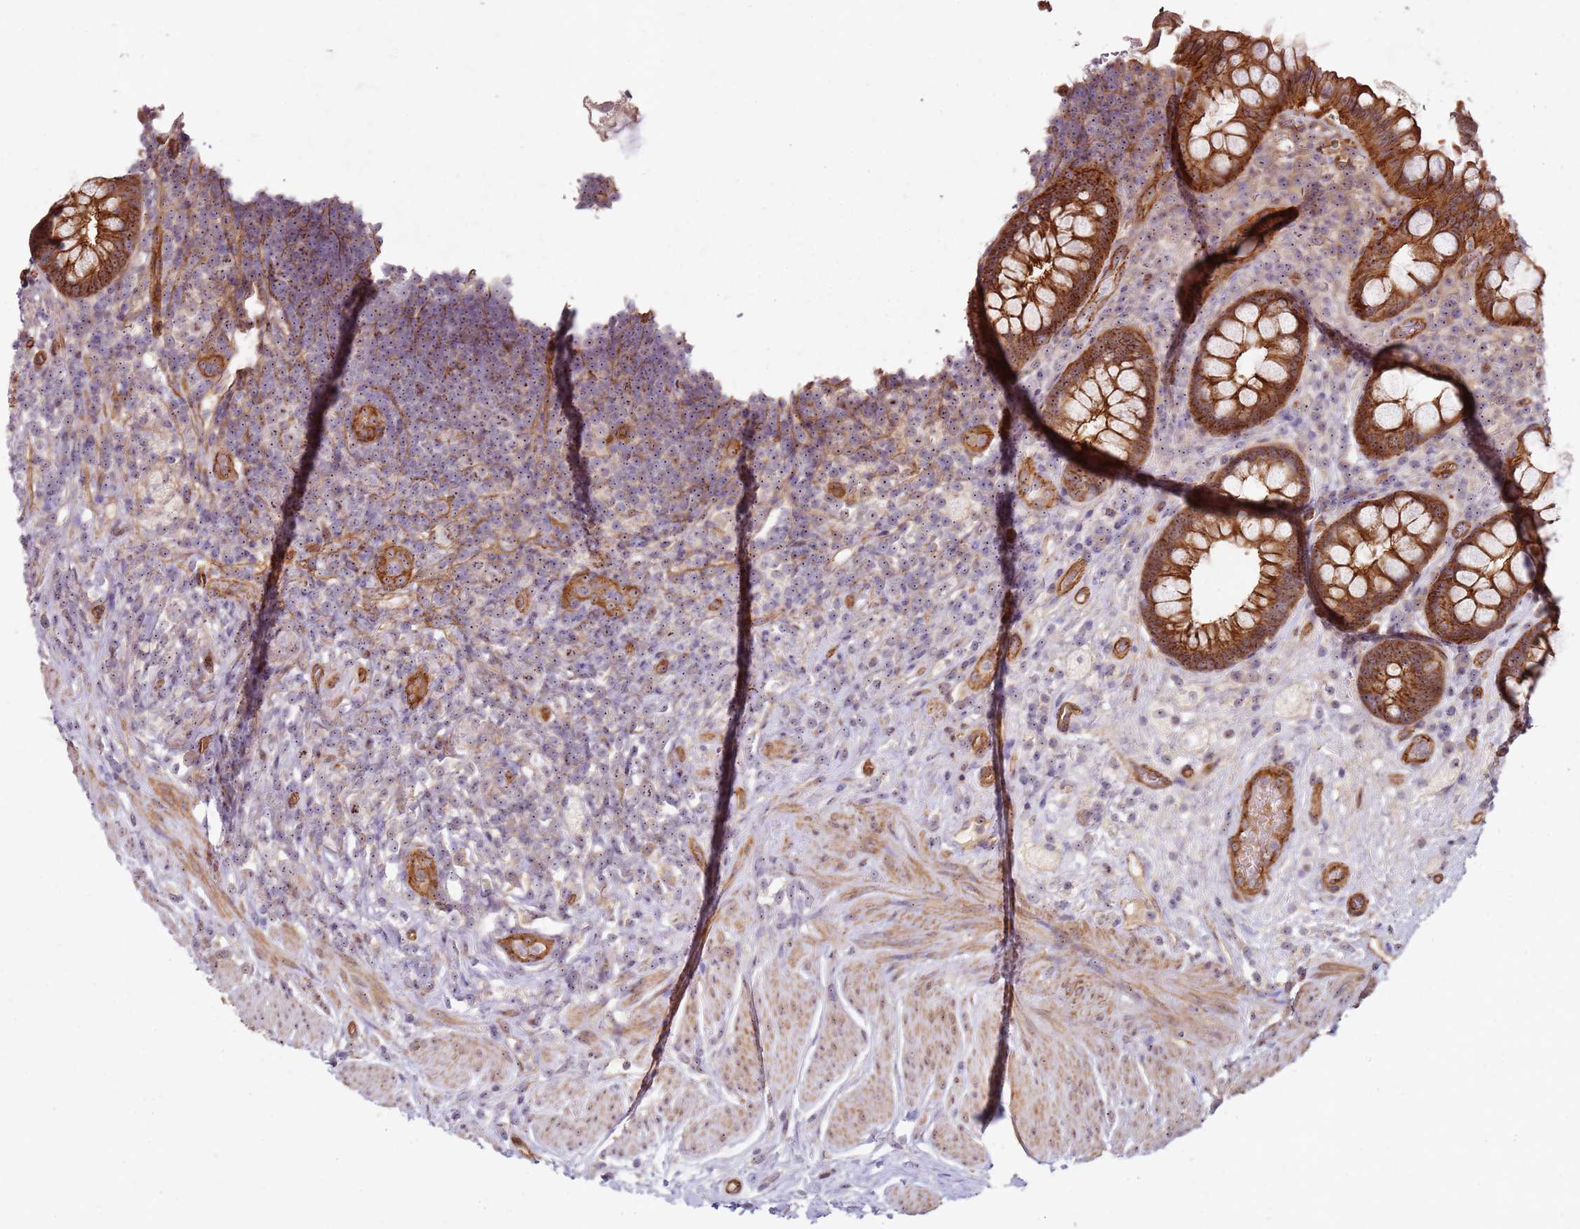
{"staining": {"intensity": "moderate", "quantity": ">75%", "location": "cytoplasmic/membranous,nuclear"}, "tissue": "rectum", "cell_type": "Glandular cells", "image_type": "normal", "snomed": [{"axis": "morphology", "description": "Normal tissue, NOS"}, {"axis": "topography", "description": "Rectum"}, {"axis": "topography", "description": "Peripheral nerve tissue"}], "caption": "The micrograph displays a brown stain indicating the presence of a protein in the cytoplasmic/membranous,nuclear of glandular cells in rectum. Using DAB (brown) and hematoxylin (blue) stains, captured at high magnification using brightfield microscopy.", "gene": "C2CD4B", "patient": {"sex": "female", "age": 69}}